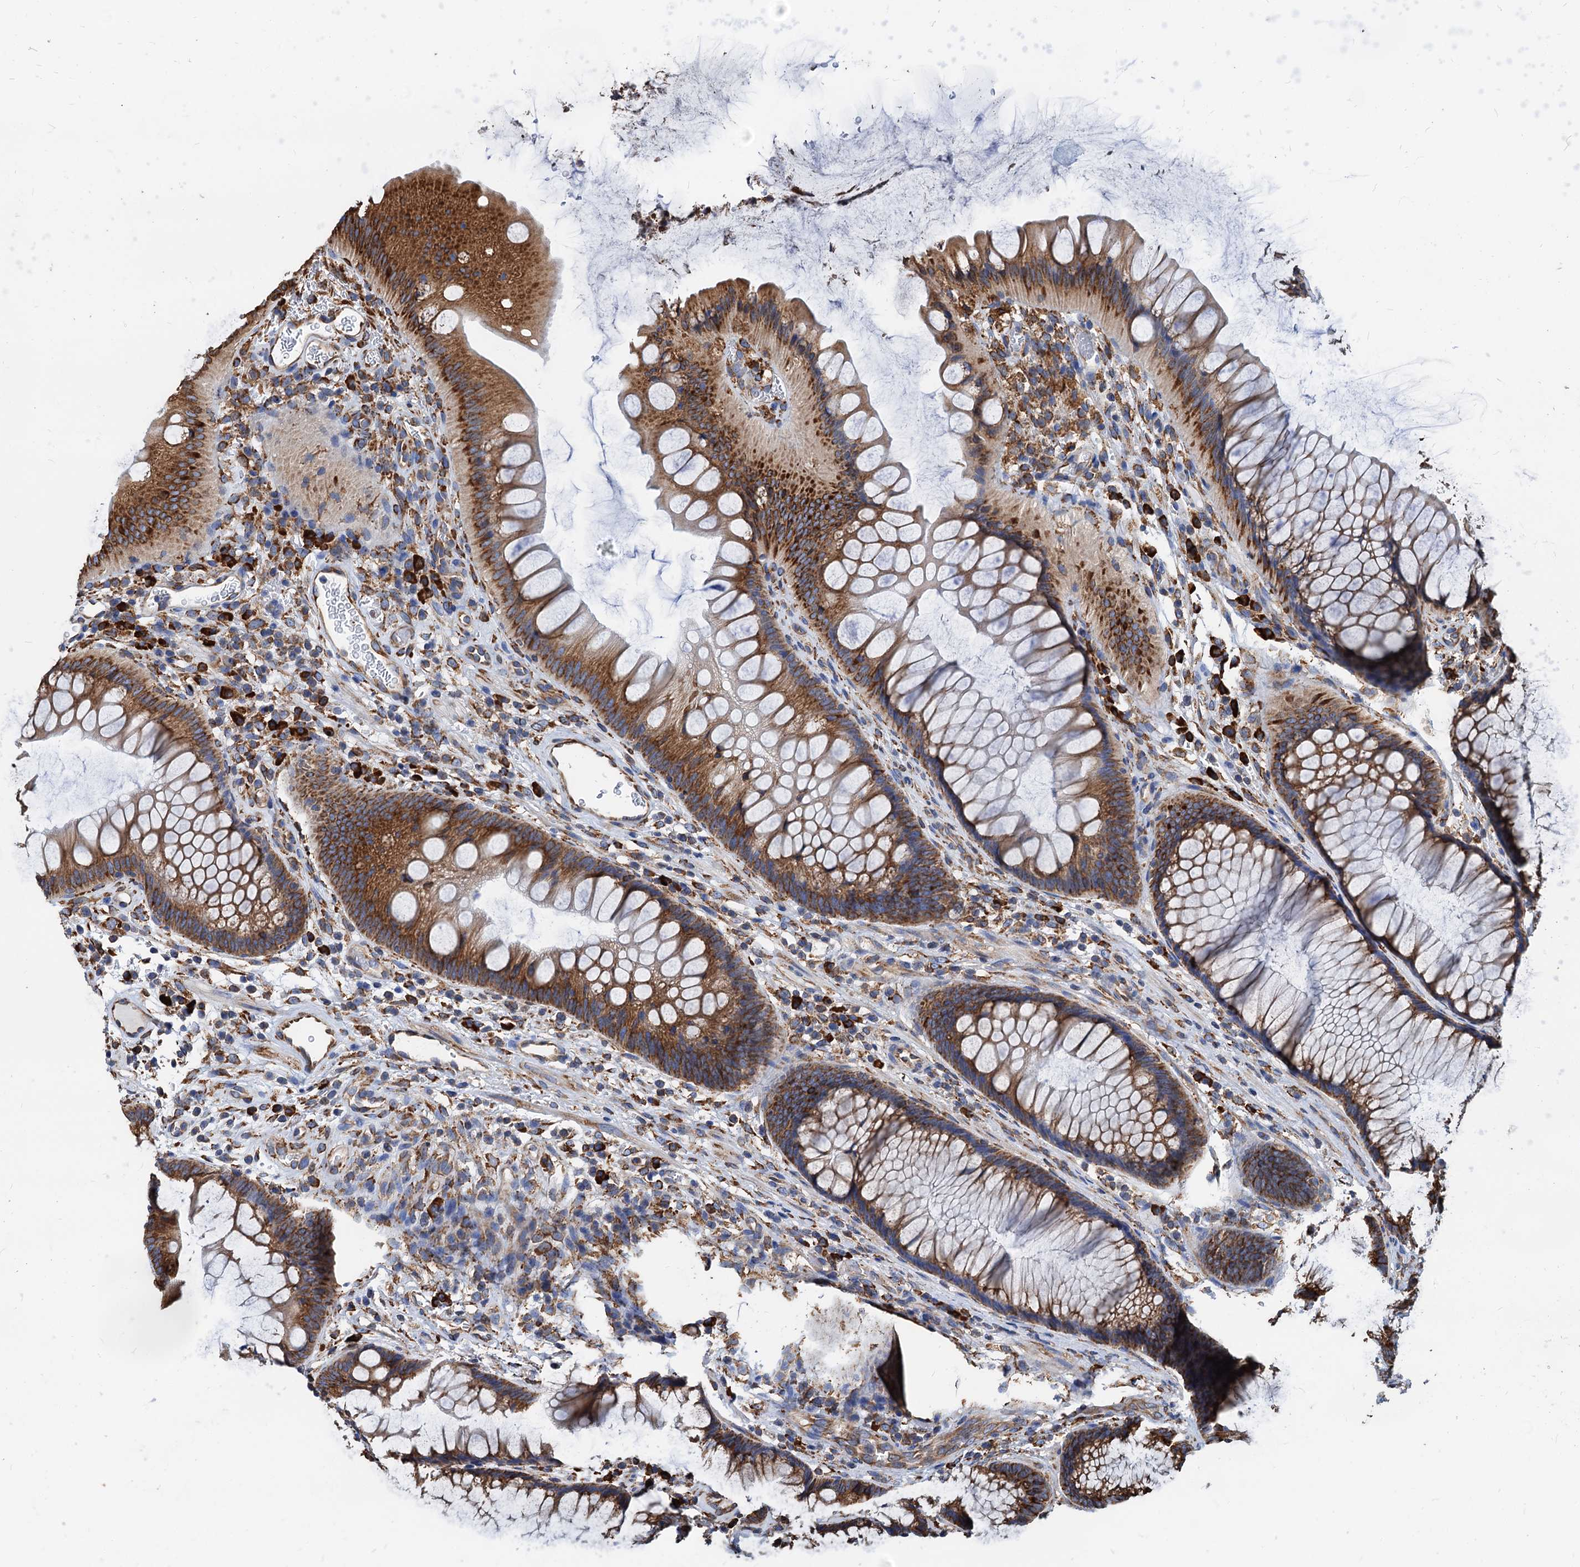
{"staining": {"intensity": "moderate", "quantity": ">75%", "location": "cytoplasmic/membranous"}, "tissue": "colon", "cell_type": "Endothelial cells", "image_type": "normal", "snomed": [{"axis": "morphology", "description": "Normal tissue, NOS"}, {"axis": "topography", "description": "Colon"}], "caption": "Protein positivity by immunohistochemistry (IHC) shows moderate cytoplasmic/membranous positivity in about >75% of endothelial cells in unremarkable colon. Nuclei are stained in blue.", "gene": "HSPA5", "patient": {"sex": "female", "age": 82}}